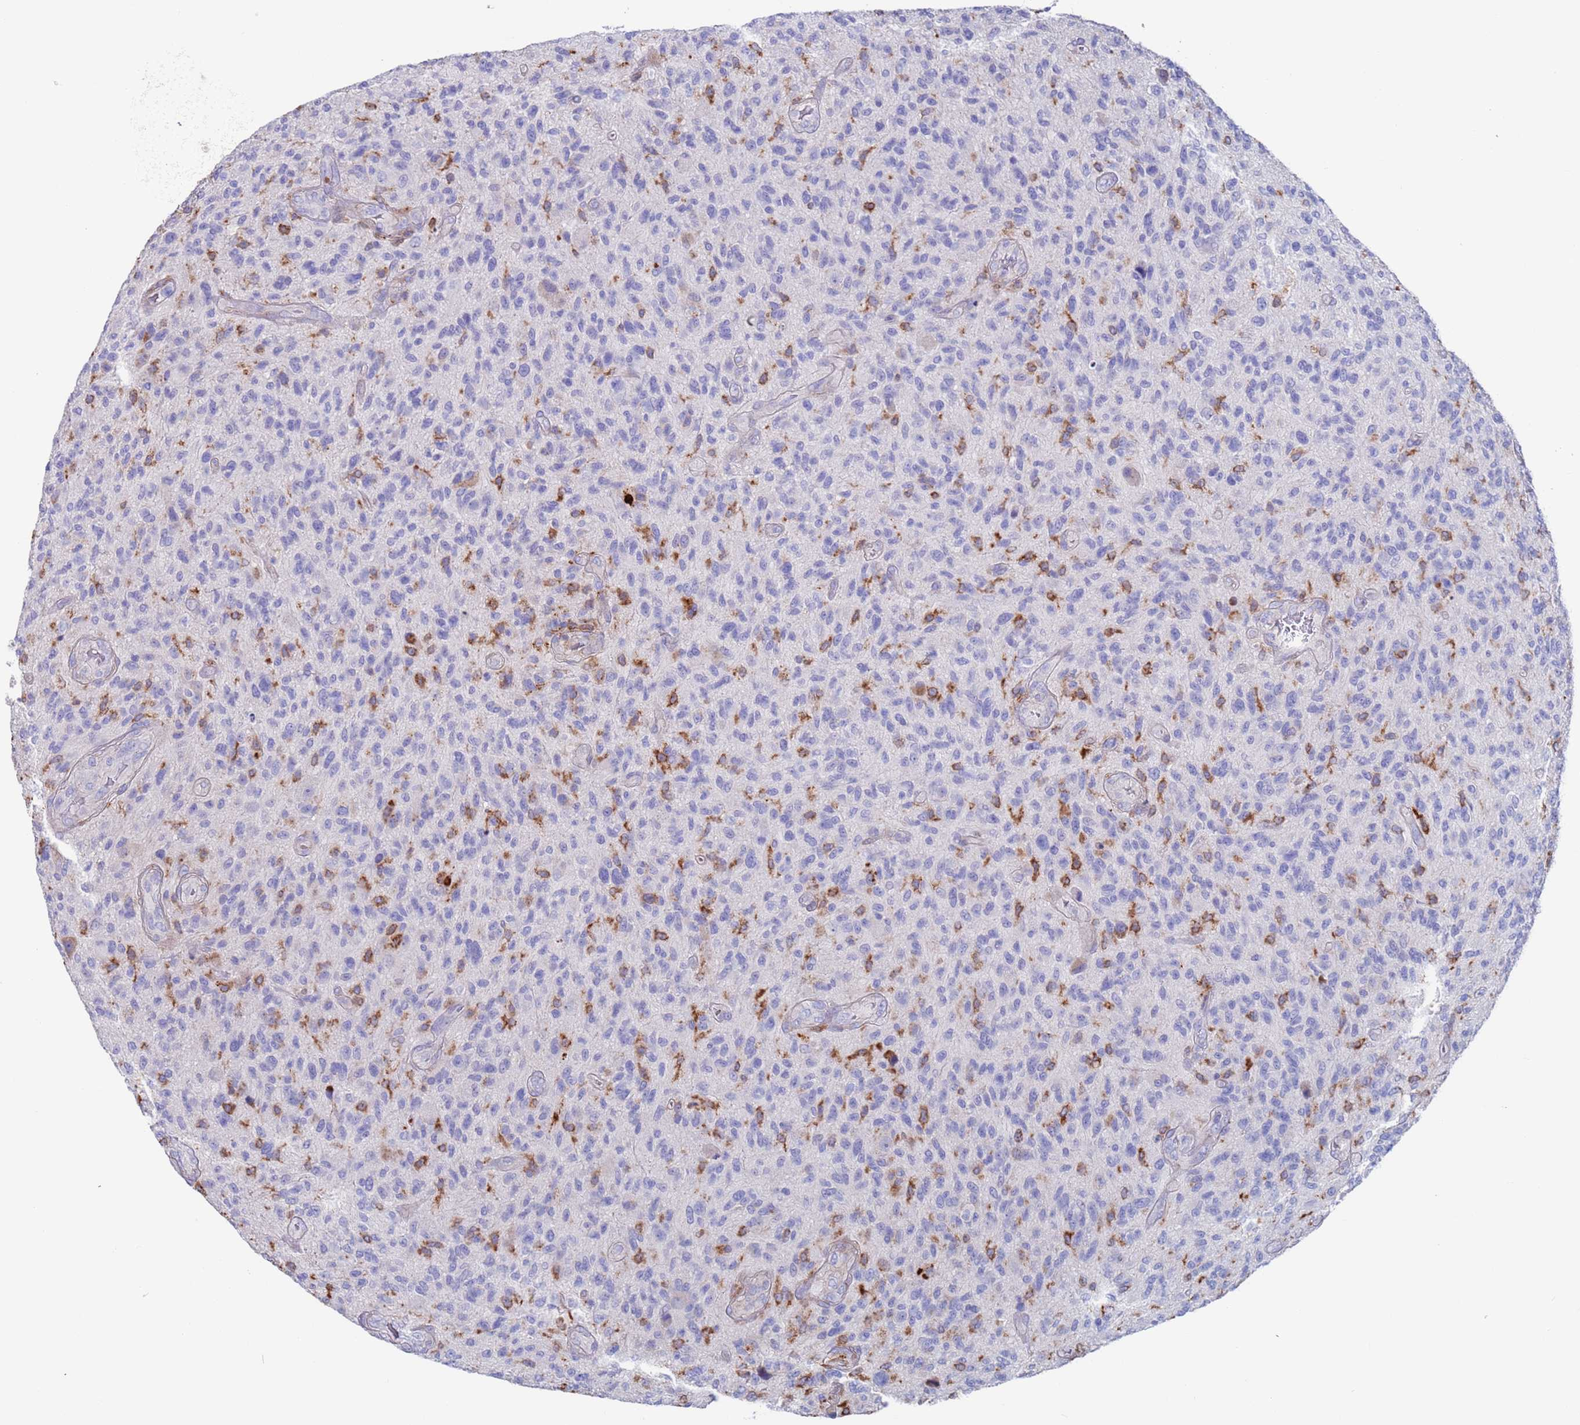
{"staining": {"intensity": "moderate", "quantity": "<25%", "location": "cytoplasmic/membranous"}, "tissue": "glioma", "cell_type": "Tumor cells", "image_type": "cancer", "snomed": [{"axis": "morphology", "description": "Glioma, malignant, High grade"}, {"axis": "topography", "description": "Brain"}], "caption": "Glioma stained with immunohistochemistry (IHC) demonstrates moderate cytoplasmic/membranous expression in approximately <25% of tumor cells. The staining was performed using DAB to visualize the protein expression in brown, while the nuclei were stained in blue with hematoxylin (Magnification: 20x).", "gene": "GREB1L", "patient": {"sex": "male", "age": 47}}